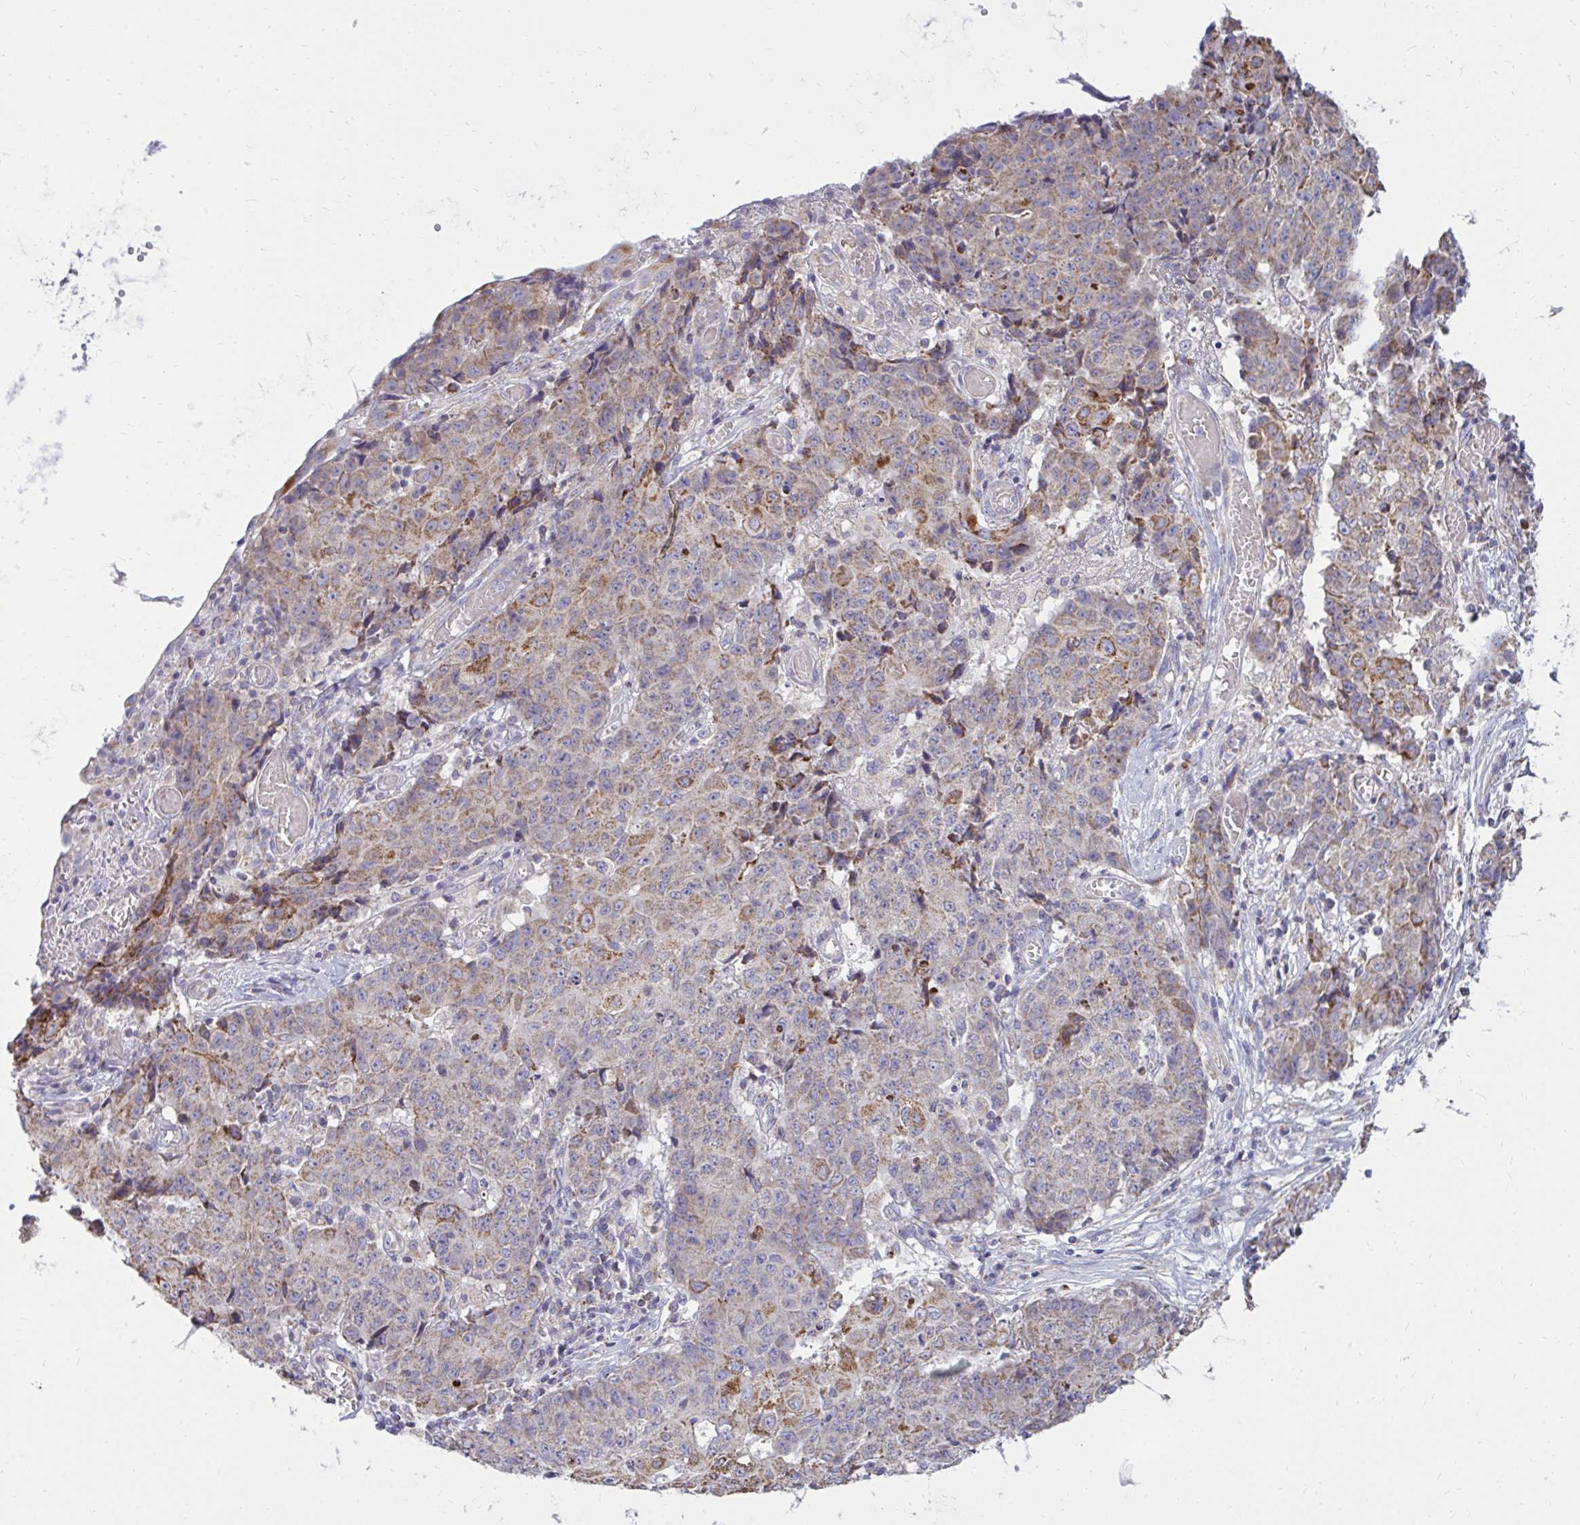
{"staining": {"intensity": "moderate", "quantity": "25%-75%", "location": "cytoplasmic/membranous"}, "tissue": "ovarian cancer", "cell_type": "Tumor cells", "image_type": "cancer", "snomed": [{"axis": "morphology", "description": "Carcinoma, endometroid"}, {"axis": "topography", "description": "Ovary"}], "caption": "A histopathology image showing moderate cytoplasmic/membranous positivity in about 25%-75% of tumor cells in ovarian endometroid carcinoma, as visualized by brown immunohistochemical staining.", "gene": "OR10R2", "patient": {"sex": "female", "age": 42}}